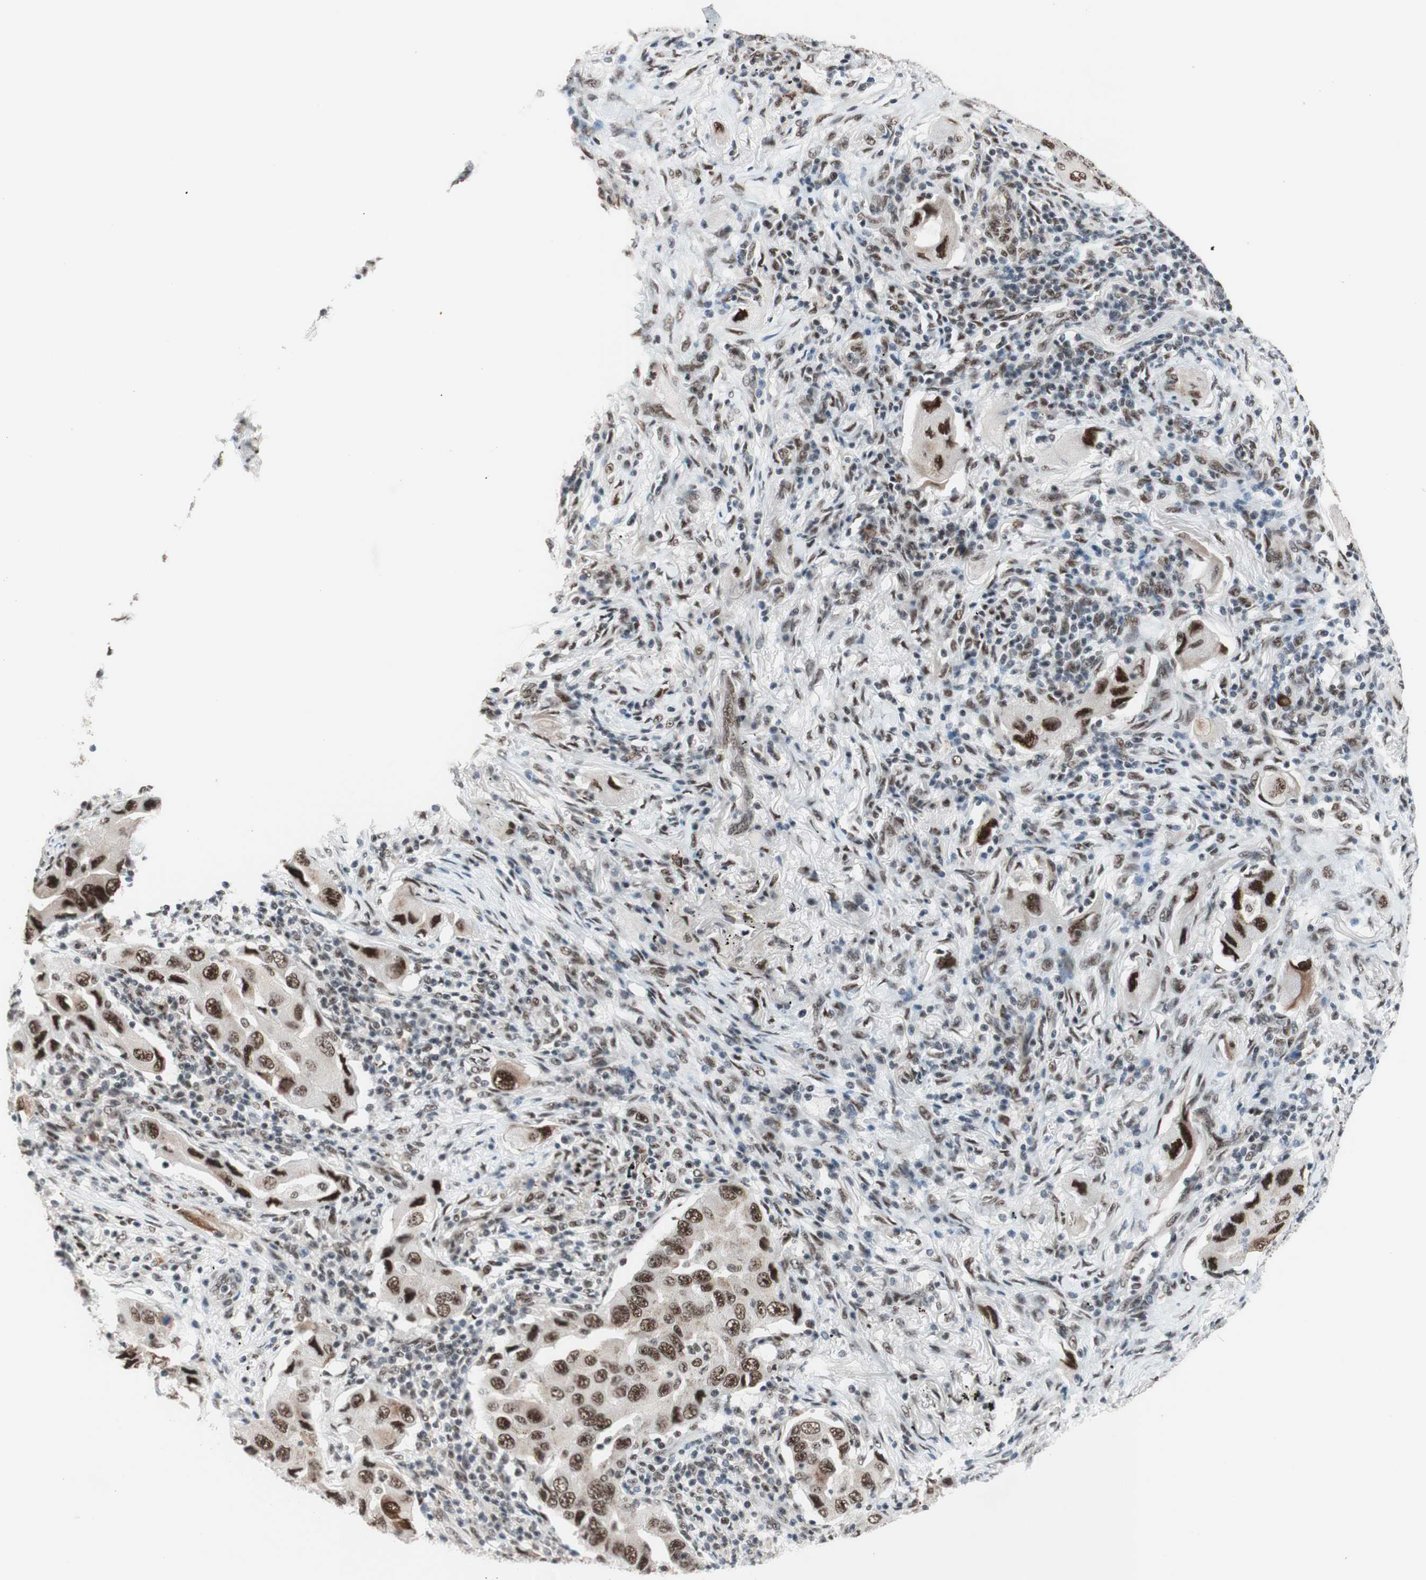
{"staining": {"intensity": "strong", "quantity": ">75%", "location": "nuclear"}, "tissue": "lung cancer", "cell_type": "Tumor cells", "image_type": "cancer", "snomed": [{"axis": "morphology", "description": "Adenocarcinoma, NOS"}, {"axis": "topography", "description": "Lung"}], "caption": "Immunohistochemical staining of lung adenocarcinoma exhibits high levels of strong nuclear staining in approximately >75% of tumor cells.", "gene": "PRPF19", "patient": {"sex": "female", "age": 65}}